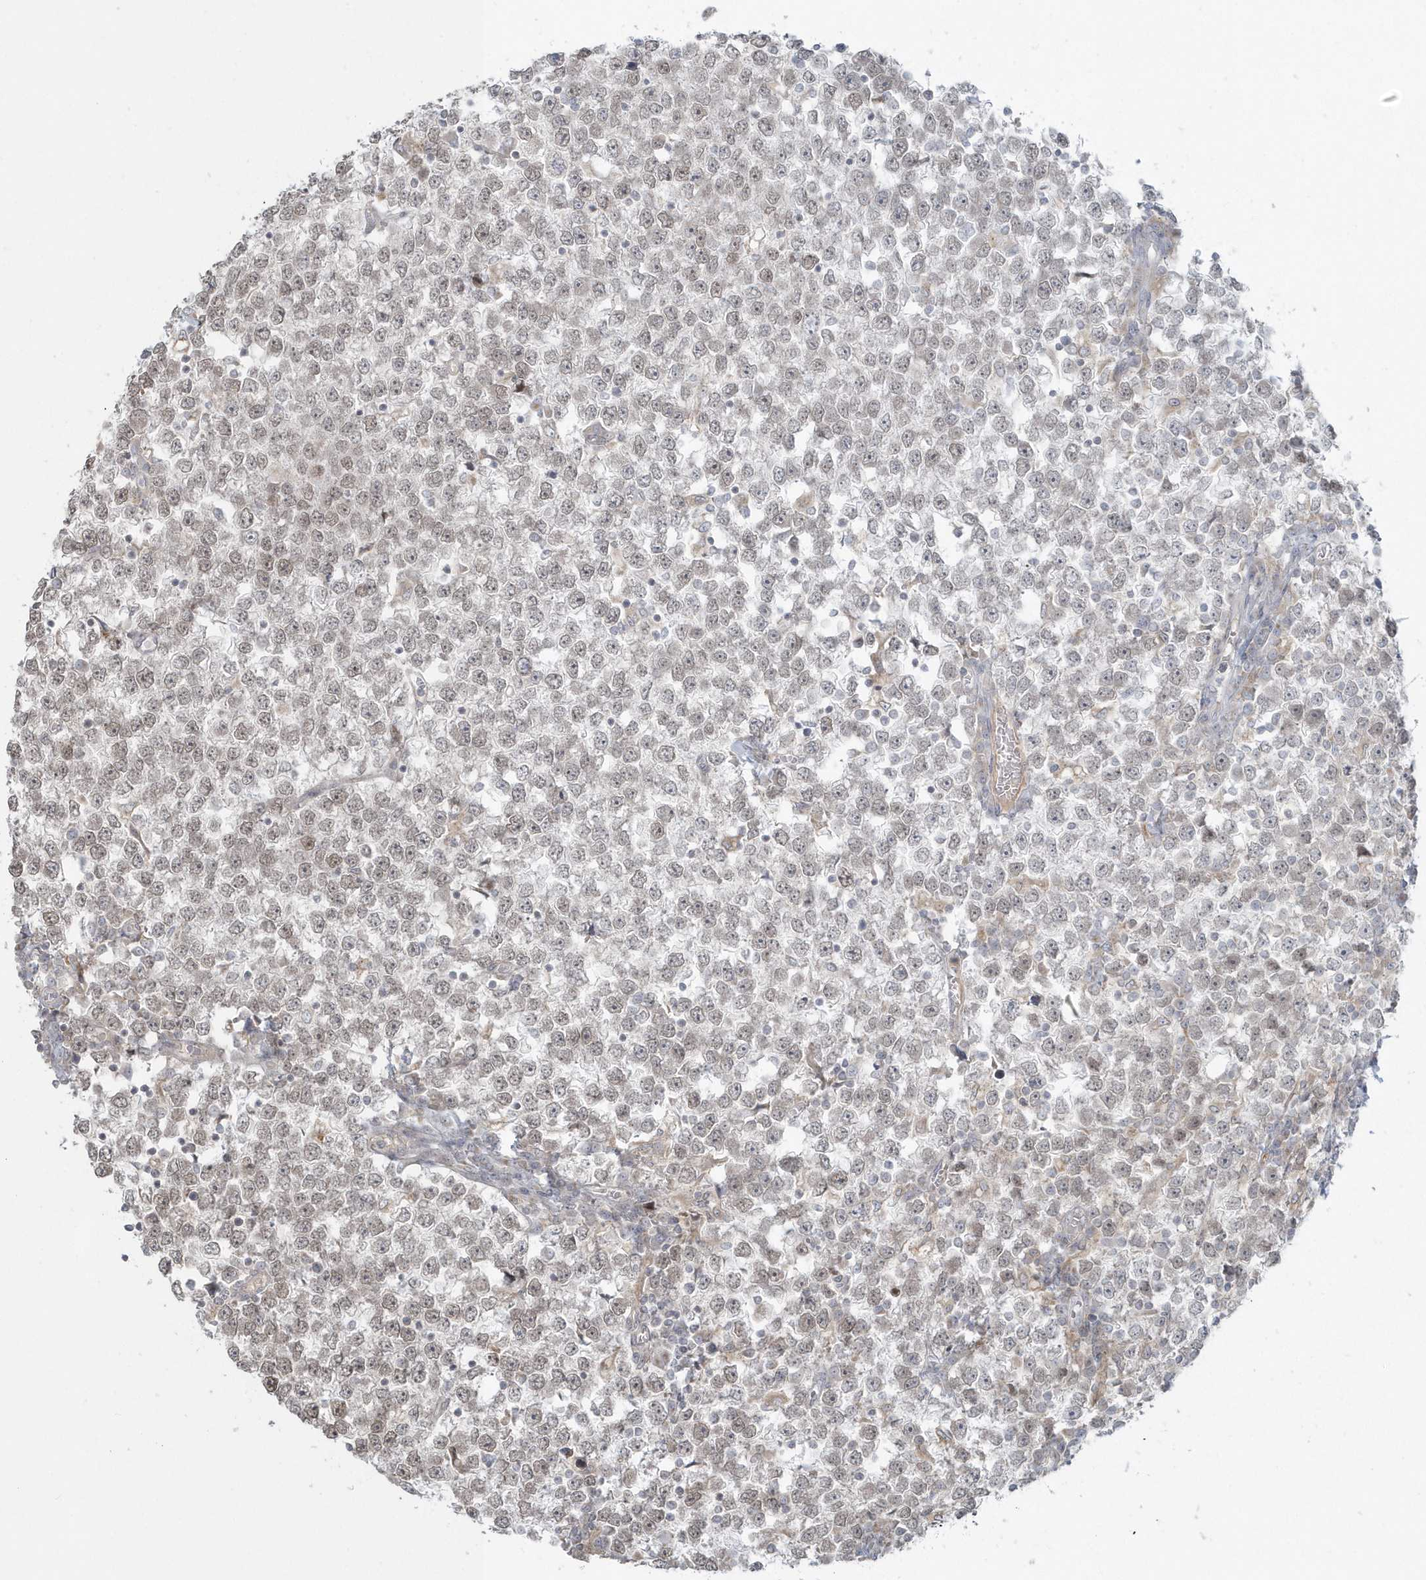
{"staining": {"intensity": "weak", "quantity": "<25%", "location": "nuclear"}, "tissue": "testis cancer", "cell_type": "Tumor cells", "image_type": "cancer", "snomed": [{"axis": "morphology", "description": "Seminoma, NOS"}, {"axis": "topography", "description": "Testis"}], "caption": "An immunohistochemistry photomicrograph of testis seminoma is shown. There is no staining in tumor cells of testis seminoma.", "gene": "BLTP3A", "patient": {"sex": "male", "age": 65}}